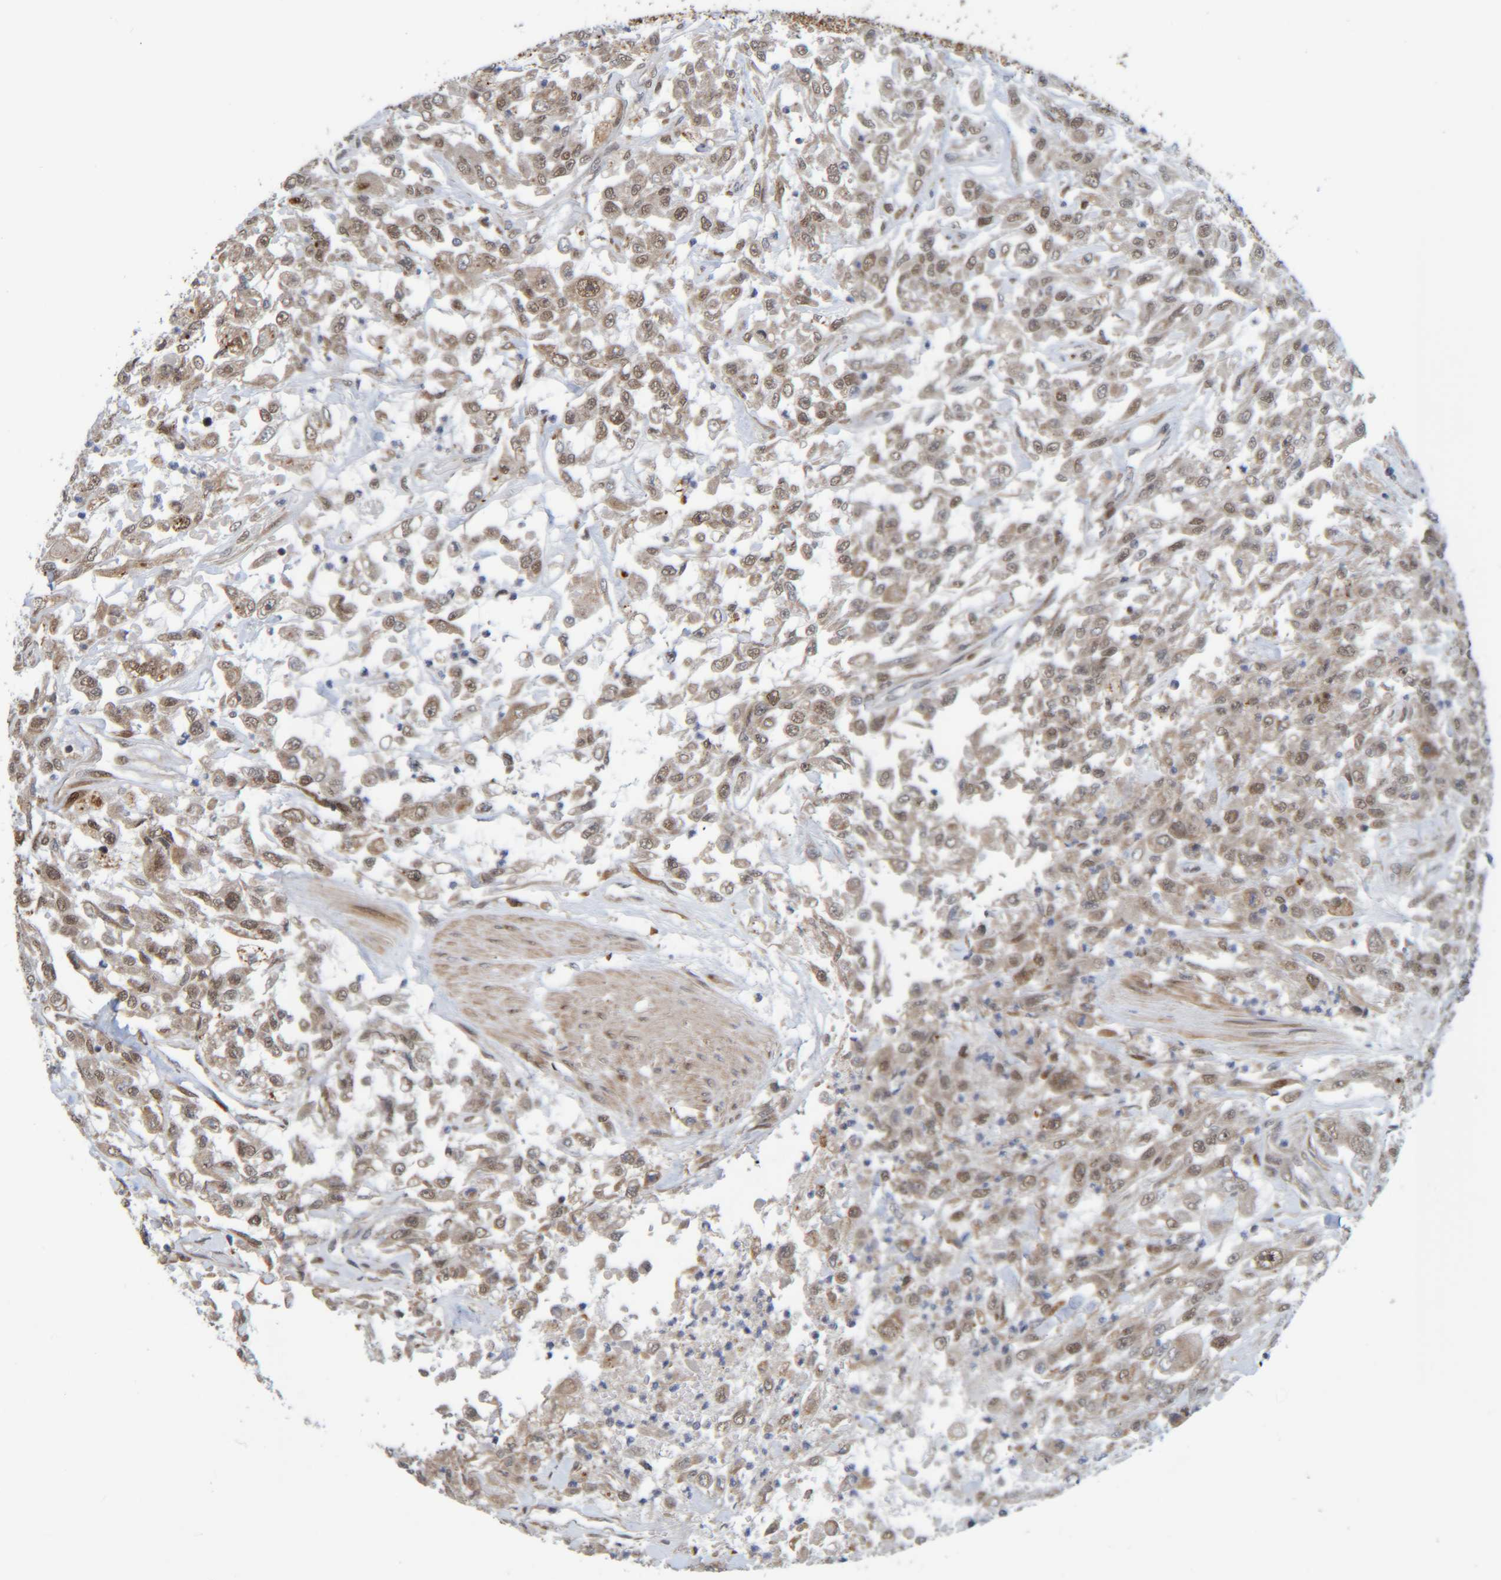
{"staining": {"intensity": "weak", "quantity": ">75%", "location": "cytoplasmic/membranous,nuclear"}, "tissue": "urothelial cancer", "cell_type": "Tumor cells", "image_type": "cancer", "snomed": [{"axis": "morphology", "description": "Urothelial carcinoma, High grade"}, {"axis": "topography", "description": "Urinary bladder"}], "caption": "A brown stain labels weak cytoplasmic/membranous and nuclear staining of a protein in human urothelial carcinoma (high-grade) tumor cells.", "gene": "CCDC57", "patient": {"sex": "male", "age": 46}}